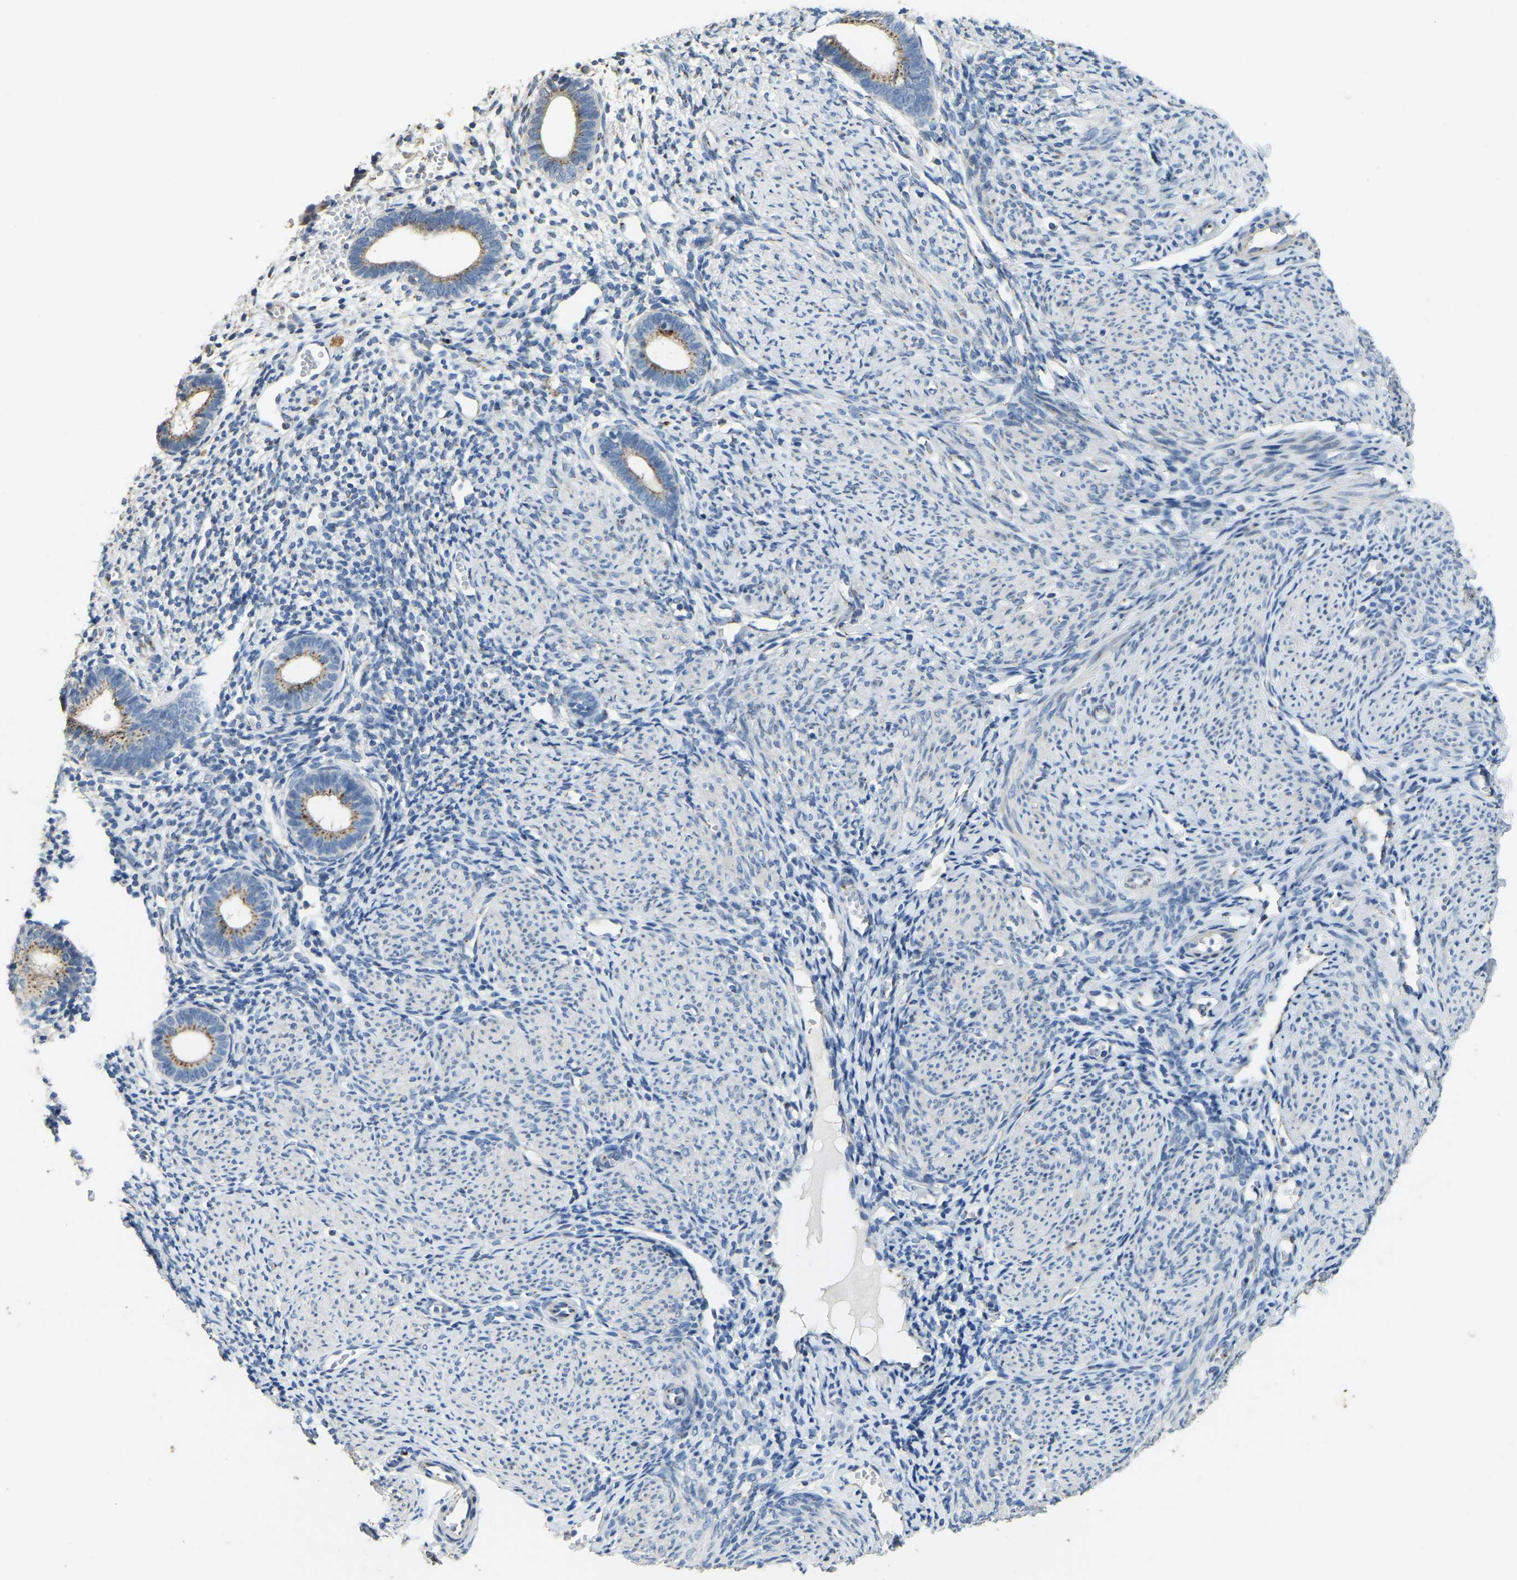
{"staining": {"intensity": "negative", "quantity": "none", "location": "none"}, "tissue": "endometrium", "cell_type": "Cells in endometrial stroma", "image_type": "normal", "snomed": [{"axis": "morphology", "description": "Normal tissue, NOS"}, {"axis": "morphology", "description": "Adenocarcinoma, NOS"}, {"axis": "topography", "description": "Endometrium"}], "caption": "Cells in endometrial stroma are negative for brown protein staining in benign endometrium. (Stains: DAB immunohistochemistry (IHC) with hematoxylin counter stain, Microscopy: brightfield microscopy at high magnification).", "gene": "FAM174A", "patient": {"sex": "female", "age": 57}}